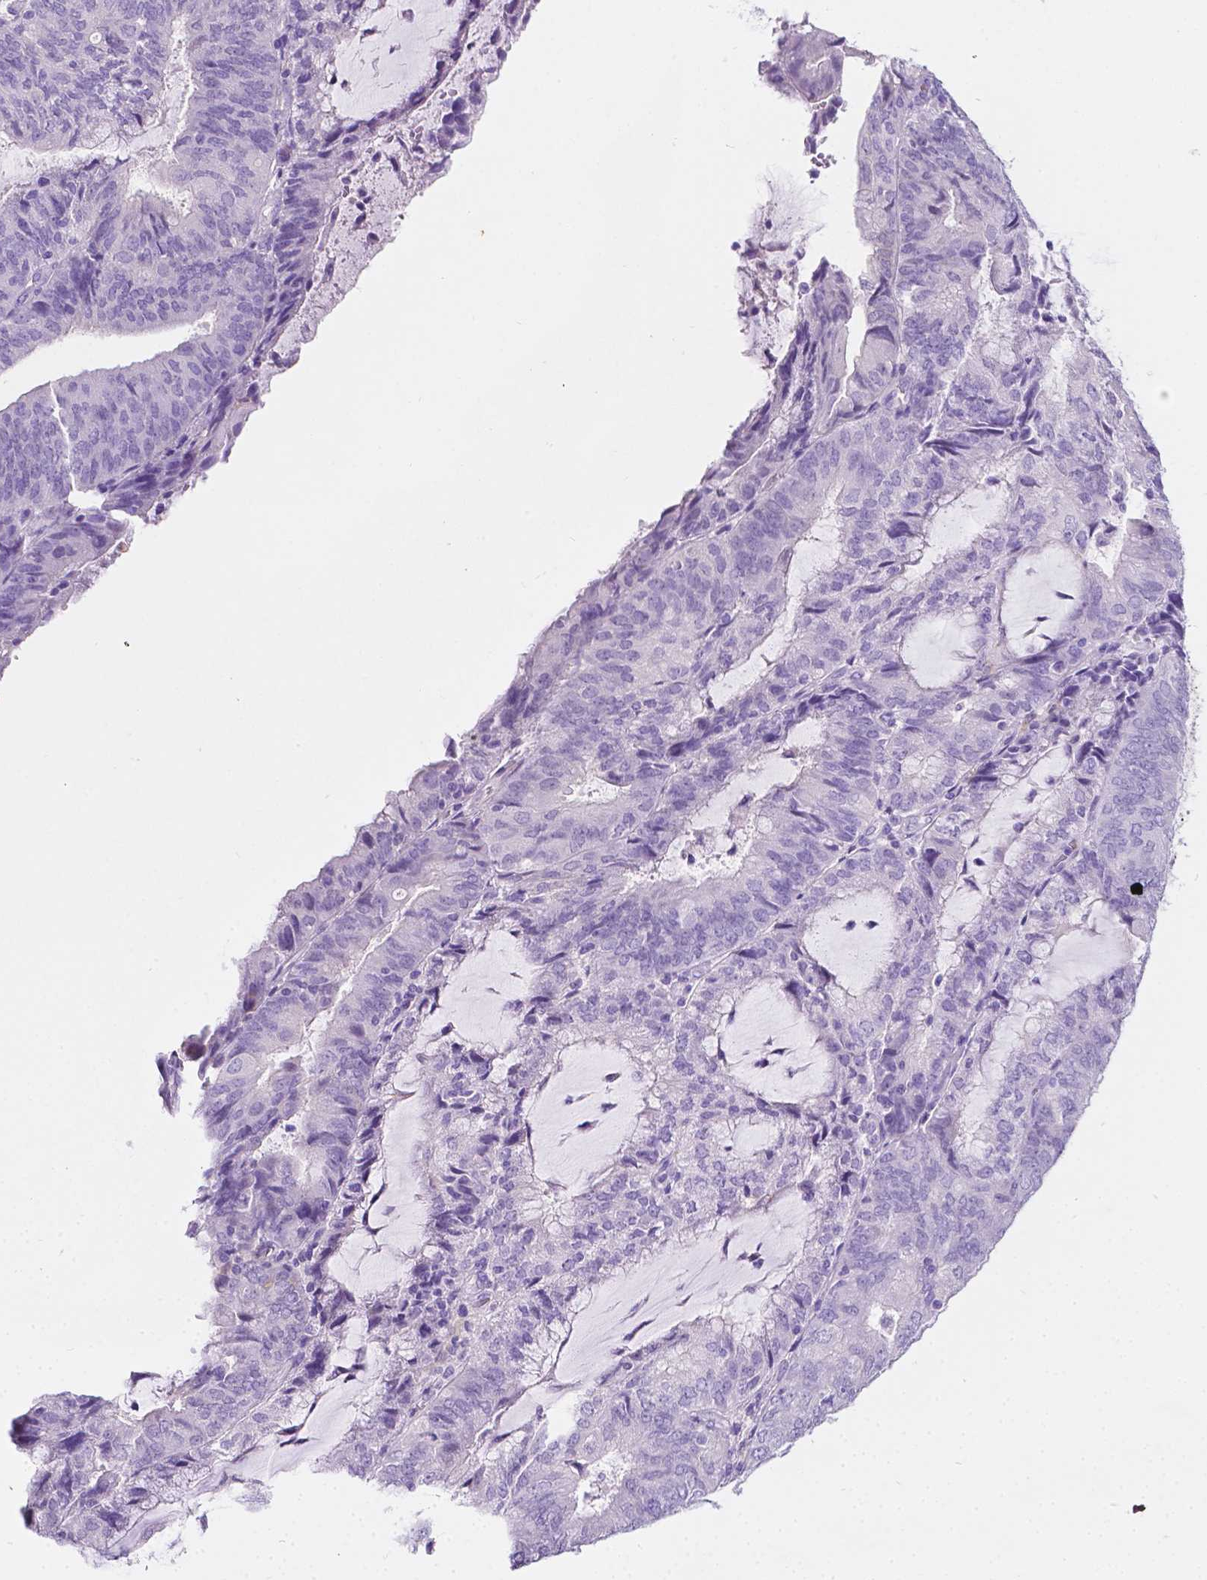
{"staining": {"intensity": "negative", "quantity": "none", "location": "none"}, "tissue": "endometrial cancer", "cell_type": "Tumor cells", "image_type": "cancer", "snomed": [{"axis": "morphology", "description": "Adenocarcinoma, NOS"}, {"axis": "topography", "description": "Endometrium"}], "caption": "A high-resolution photomicrograph shows immunohistochemistry (IHC) staining of endometrial cancer (adenocarcinoma), which displays no significant positivity in tumor cells. (Stains: DAB (3,3'-diaminobenzidine) IHC with hematoxylin counter stain, Microscopy: brightfield microscopy at high magnification).", "gene": "GNAO1", "patient": {"sex": "female", "age": 81}}